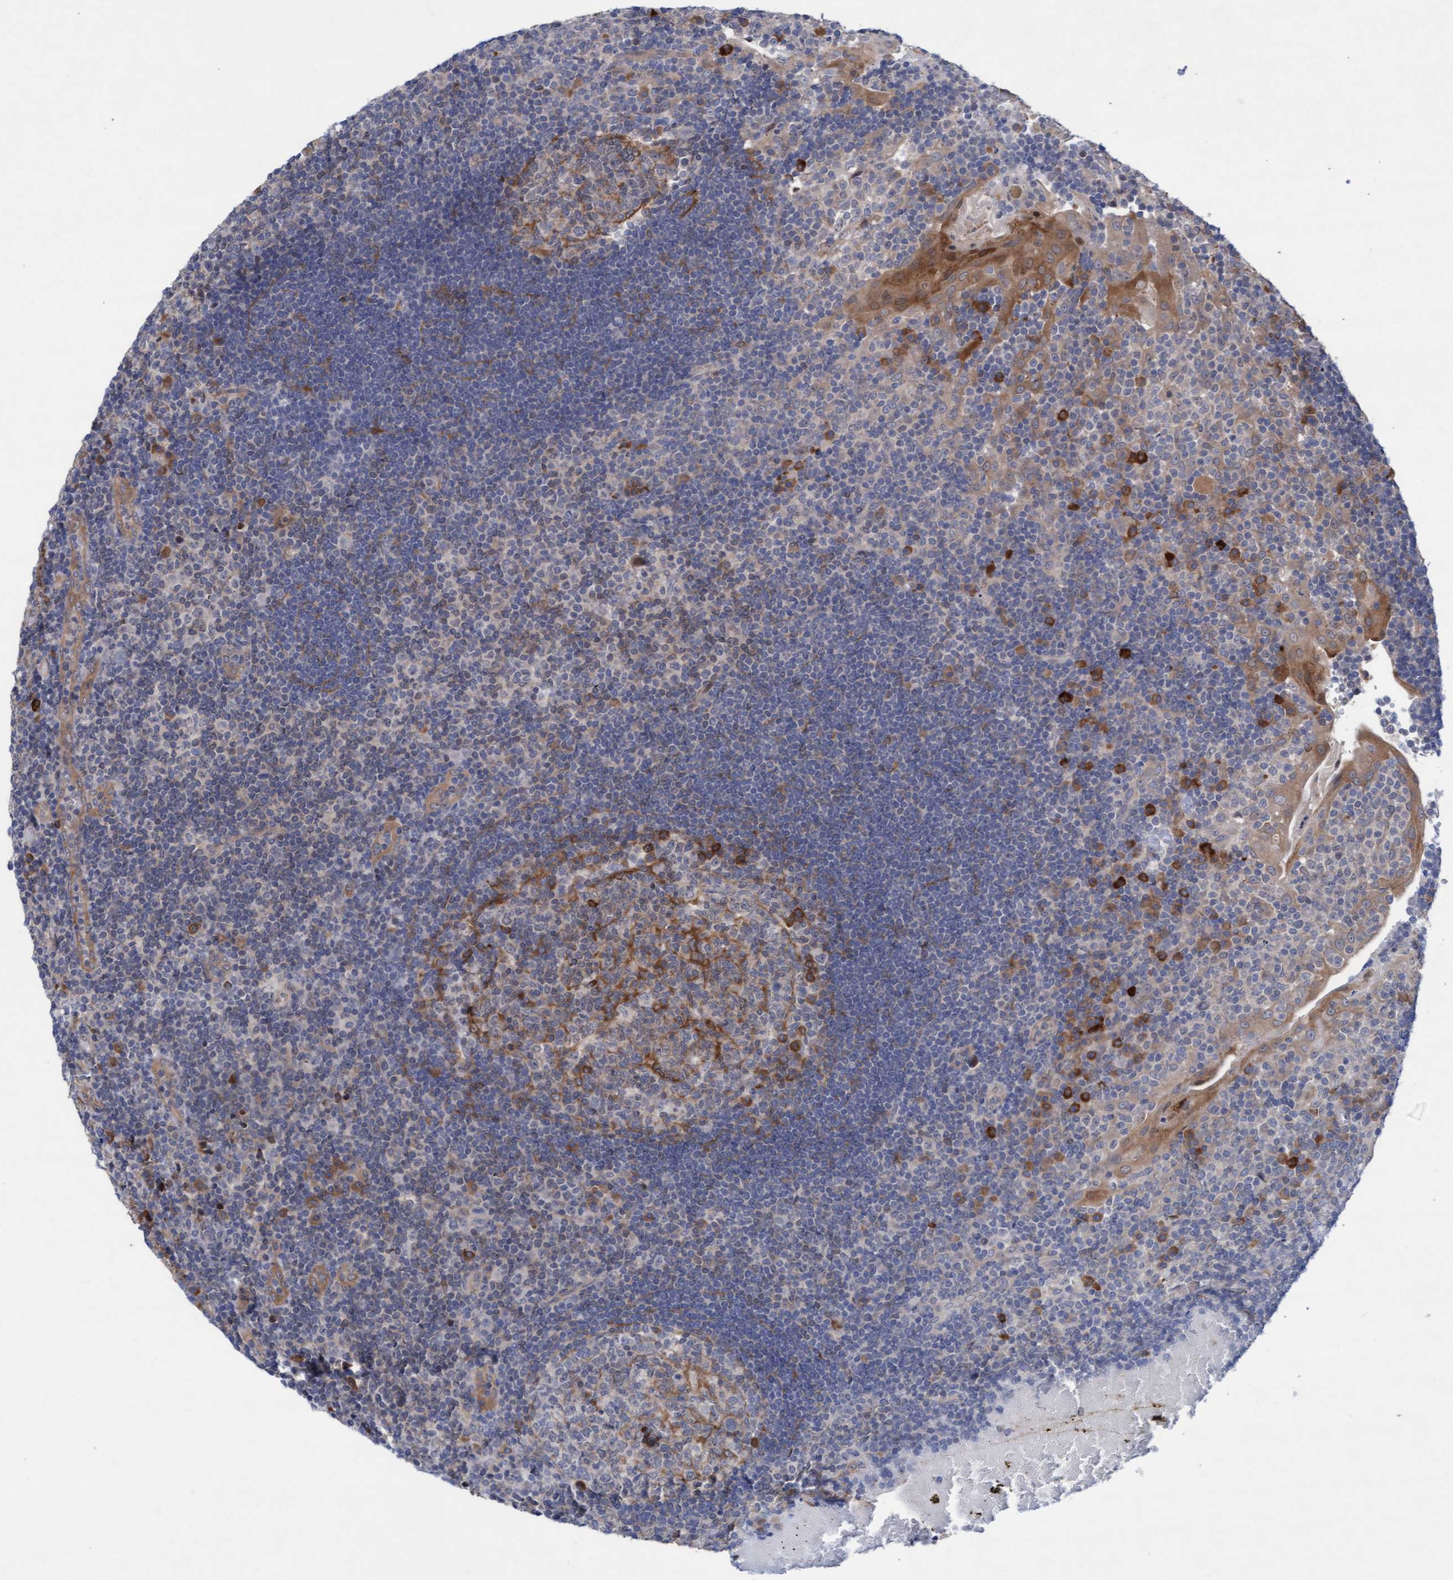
{"staining": {"intensity": "moderate", "quantity": "25%-75%", "location": "cytoplasmic/membranous"}, "tissue": "tonsil", "cell_type": "Germinal center cells", "image_type": "normal", "snomed": [{"axis": "morphology", "description": "Normal tissue, NOS"}, {"axis": "topography", "description": "Tonsil"}], "caption": "Brown immunohistochemical staining in unremarkable tonsil shows moderate cytoplasmic/membranous staining in about 25%-75% of germinal center cells. (IHC, brightfield microscopy, high magnification).", "gene": "PLCD1", "patient": {"sex": "female", "age": 40}}